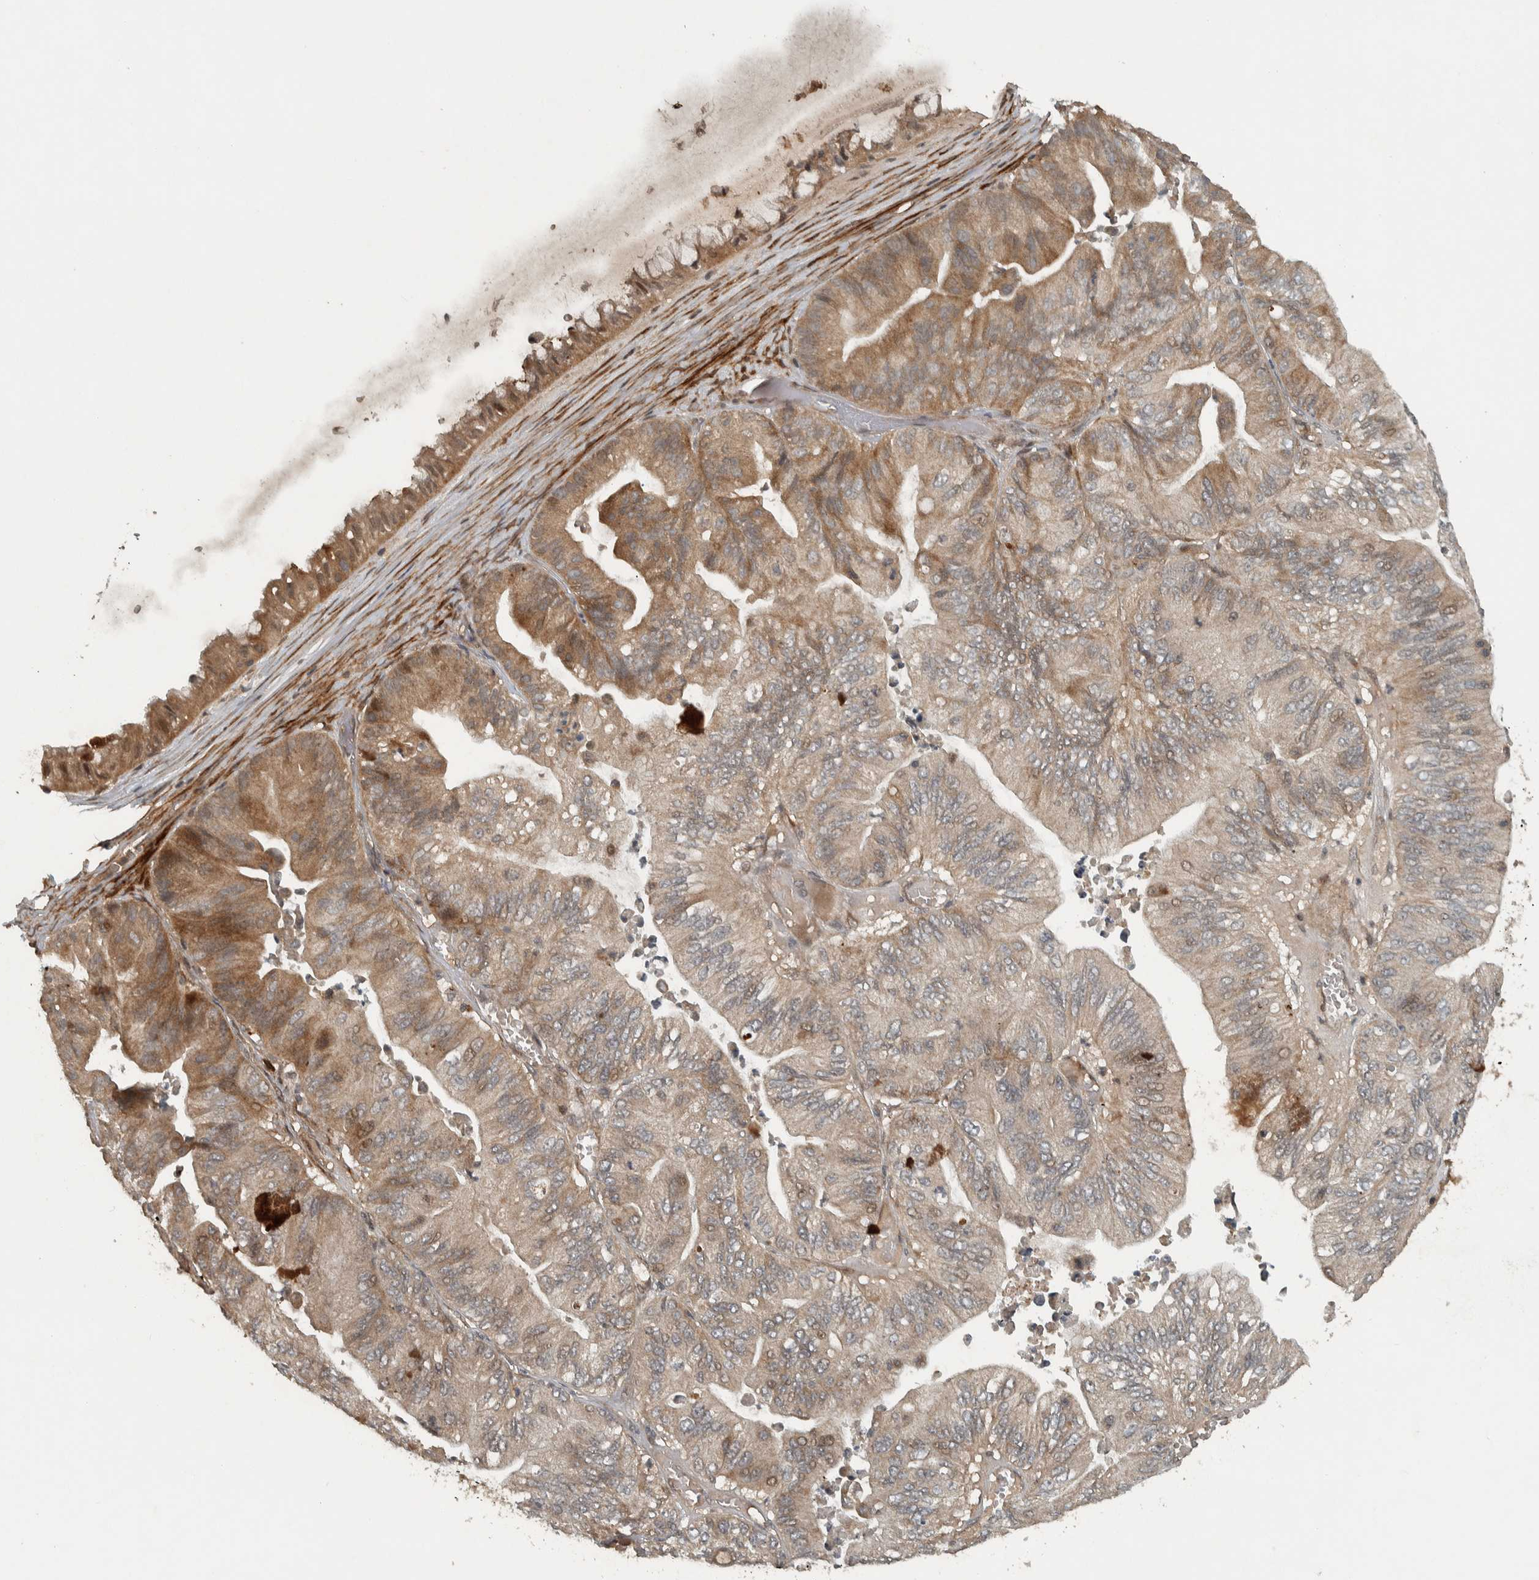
{"staining": {"intensity": "moderate", "quantity": "25%-75%", "location": "cytoplasmic/membranous"}, "tissue": "ovarian cancer", "cell_type": "Tumor cells", "image_type": "cancer", "snomed": [{"axis": "morphology", "description": "Cystadenocarcinoma, mucinous, NOS"}, {"axis": "topography", "description": "Ovary"}], "caption": "A brown stain labels moderate cytoplasmic/membranous positivity of a protein in ovarian cancer tumor cells.", "gene": "KIFAP3", "patient": {"sex": "female", "age": 61}}